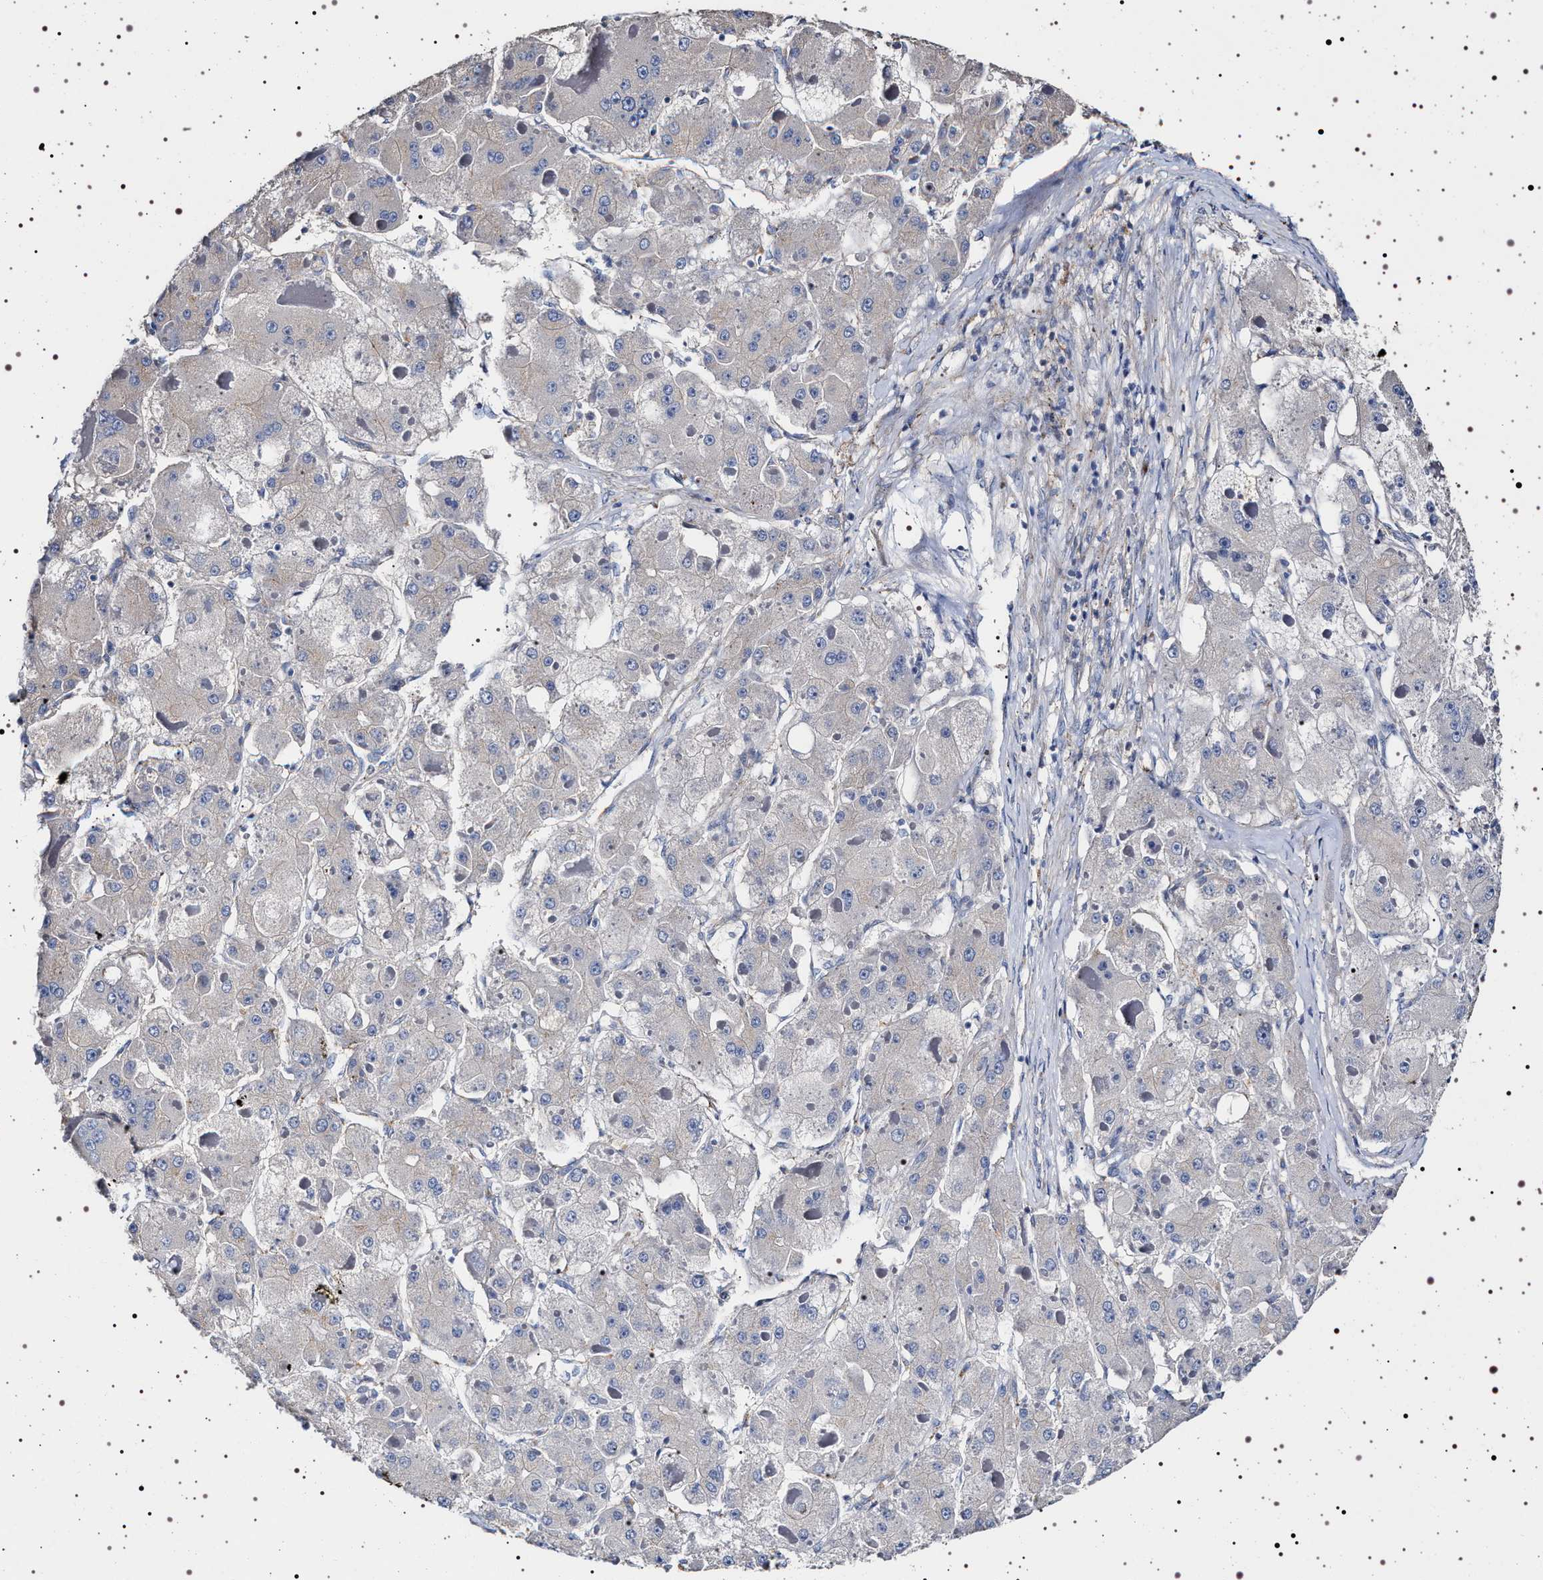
{"staining": {"intensity": "weak", "quantity": "25%-75%", "location": "cytoplasmic/membranous"}, "tissue": "liver cancer", "cell_type": "Tumor cells", "image_type": "cancer", "snomed": [{"axis": "morphology", "description": "Carcinoma, Hepatocellular, NOS"}, {"axis": "topography", "description": "Liver"}], "caption": "A brown stain highlights weak cytoplasmic/membranous positivity of a protein in human liver cancer tumor cells. (DAB = brown stain, brightfield microscopy at high magnification).", "gene": "NAALADL2", "patient": {"sex": "female", "age": 73}}